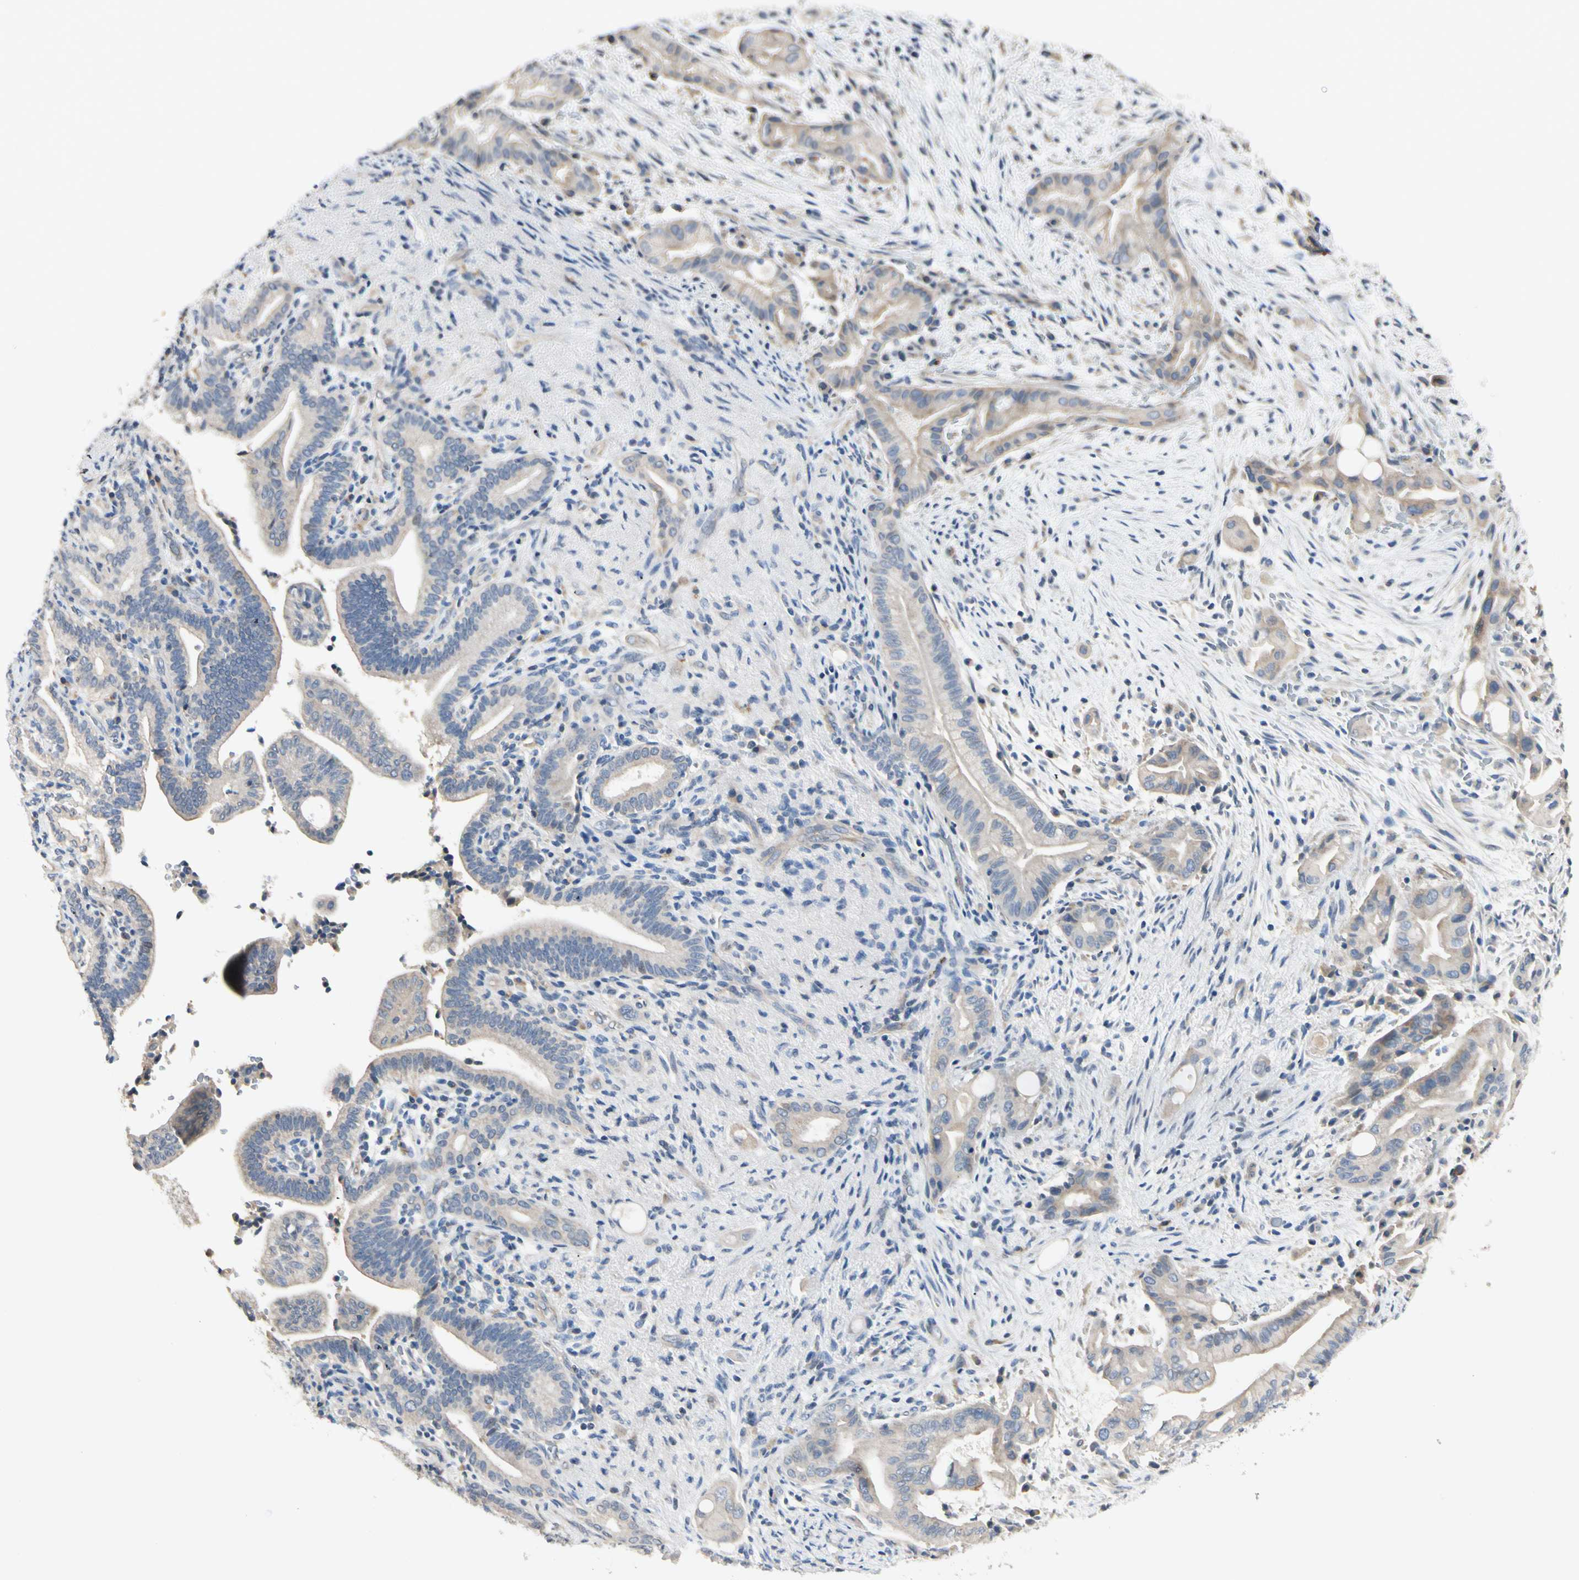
{"staining": {"intensity": "weak", "quantity": "25%-75%", "location": "cytoplasmic/membranous"}, "tissue": "liver cancer", "cell_type": "Tumor cells", "image_type": "cancer", "snomed": [{"axis": "morphology", "description": "Cholangiocarcinoma"}, {"axis": "topography", "description": "Liver"}], "caption": "High-power microscopy captured an immunohistochemistry (IHC) image of liver cholangiocarcinoma, revealing weak cytoplasmic/membranous positivity in about 25%-75% of tumor cells.", "gene": "GPR153", "patient": {"sex": "female", "age": 68}}